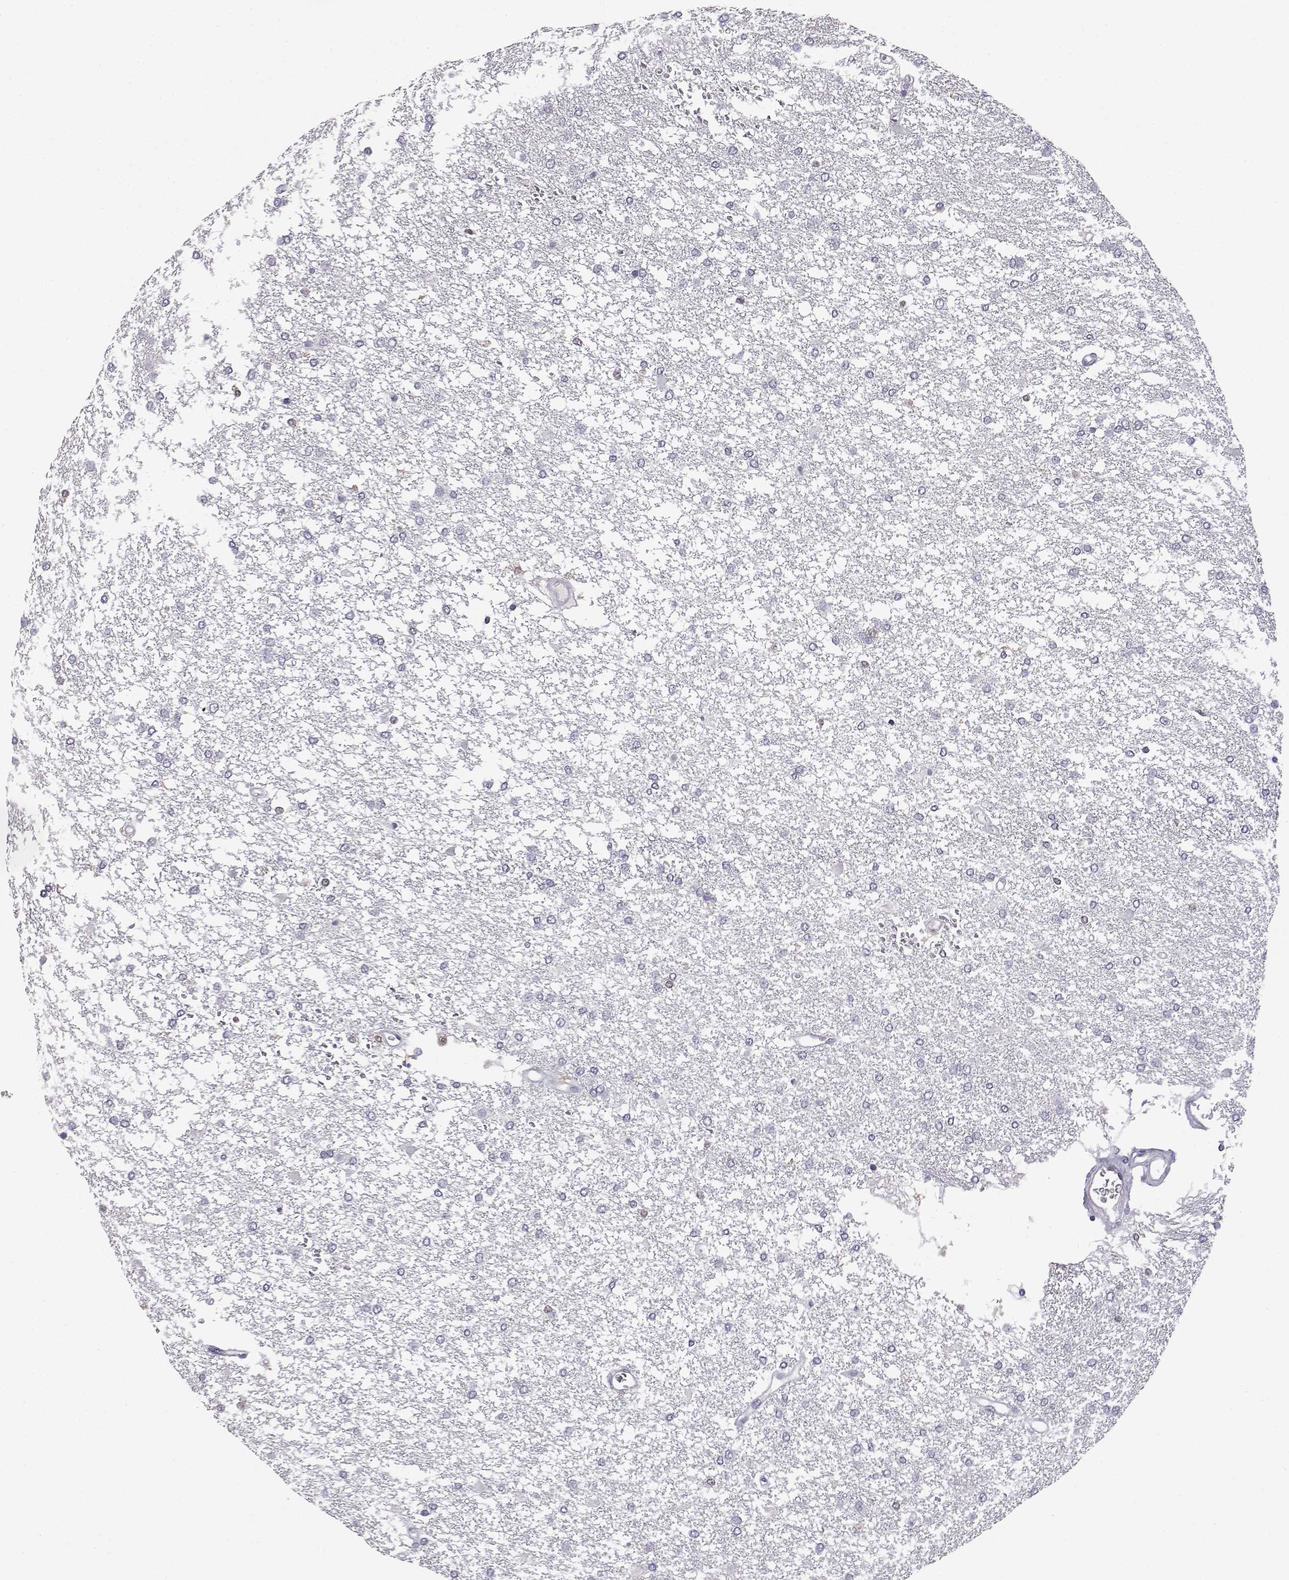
{"staining": {"intensity": "negative", "quantity": "none", "location": "none"}, "tissue": "glioma", "cell_type": "Tumor cells", "image_type": "cancer", "snomed": [{"axis": "morphology", "description": "Glioma, malignant, High grade"}, {"axis": "topography", "description": "Brain"}], "caption": "Tumor cells are negative for protein expression in human glioma.", "gene": "AKR1B1", "patient": {"sex": "female", "age": 61}}